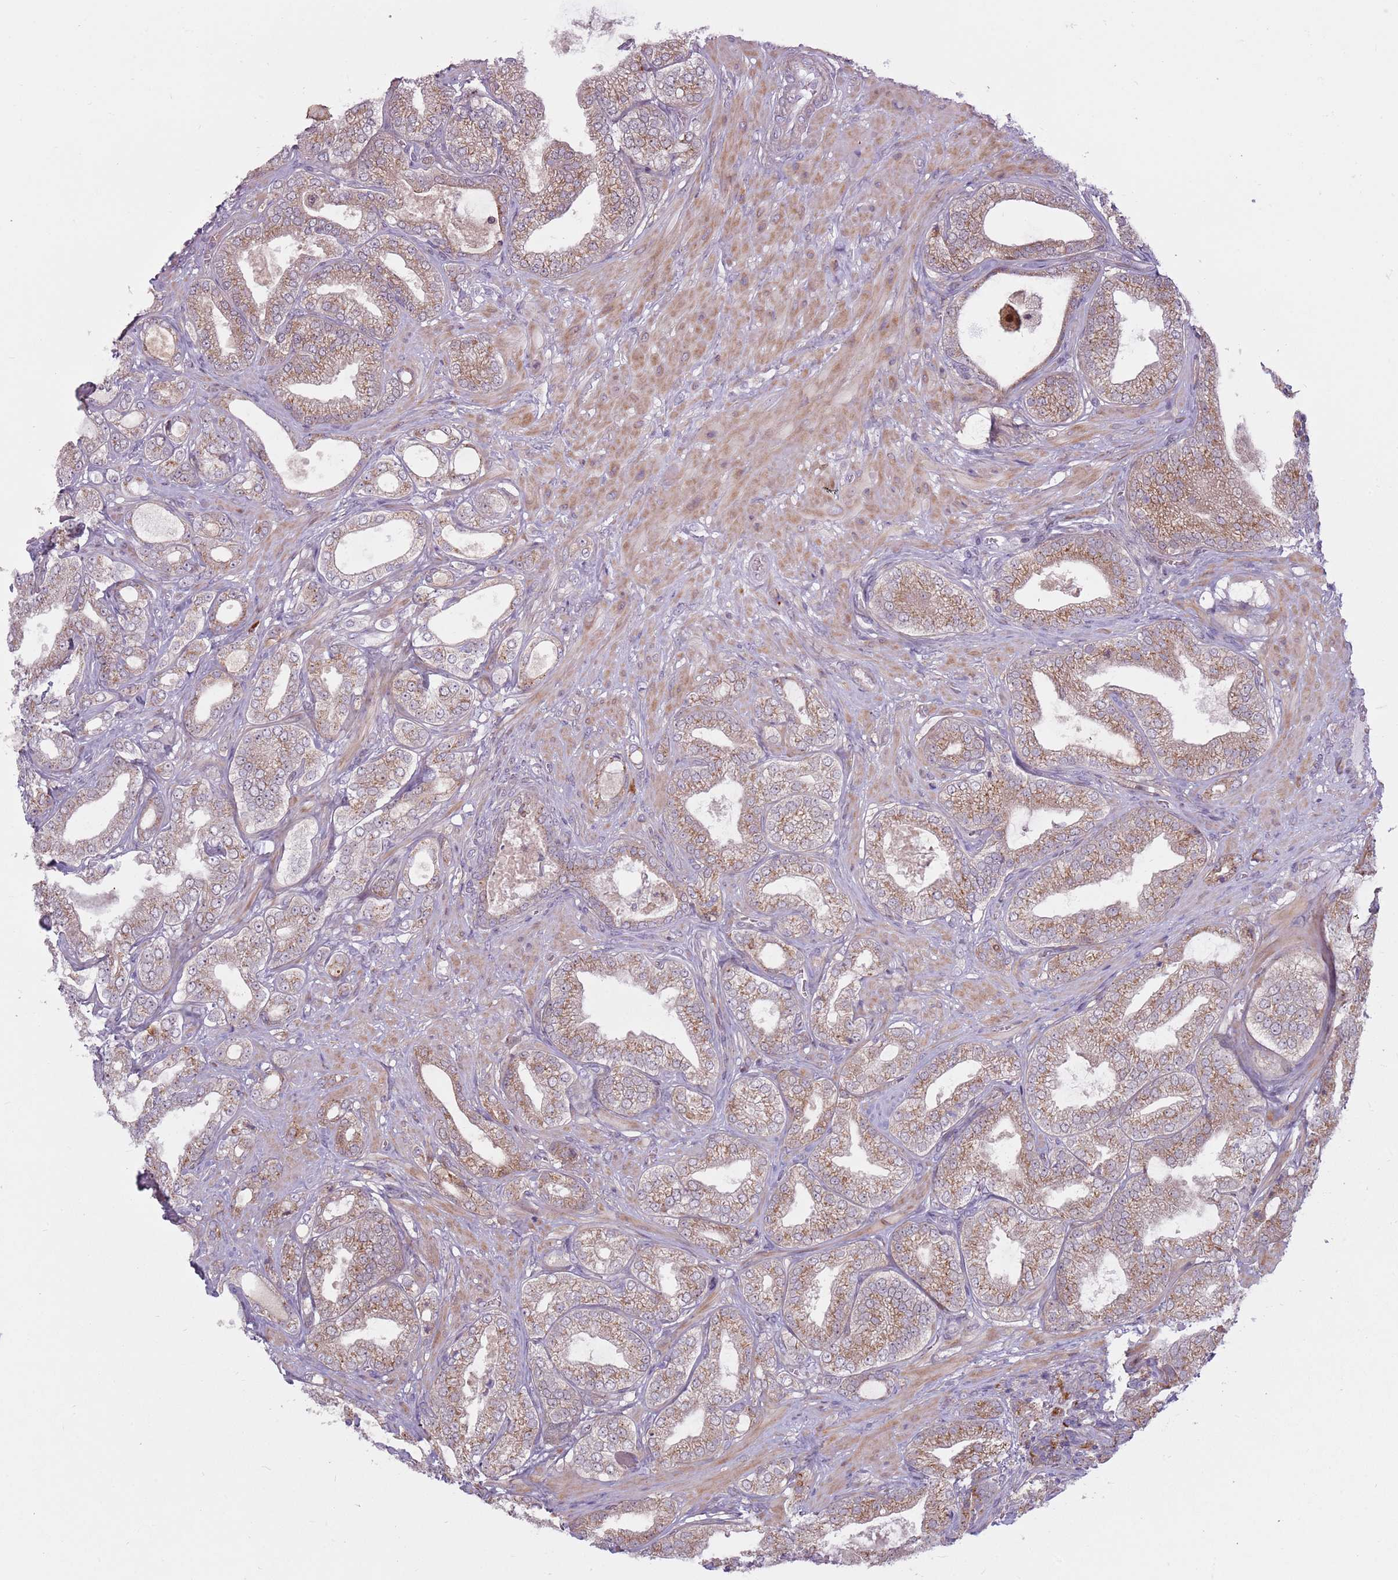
{"staining": {"intensity": "moderate", "quantity": ">75%", "location": "cytoplasmic/membranous"}, "tissue": "prostate cancer", "cell_type": "Tumor cells", "image_type": "cancer", "snomed": [{"axis": "morphology", "description": "Adenocarcinoma, Low grade"}, {"axis": "topography", "description": "Prostate"}], "caption": "IHC of low-grade adenocarcinoma (prostate) shows medium levels of moderate cytoplasmic/membranous expression in approximately >75% of tumor cells.", "gene": "CCDC150", "patient": {"sex": "male", "age": 63}}